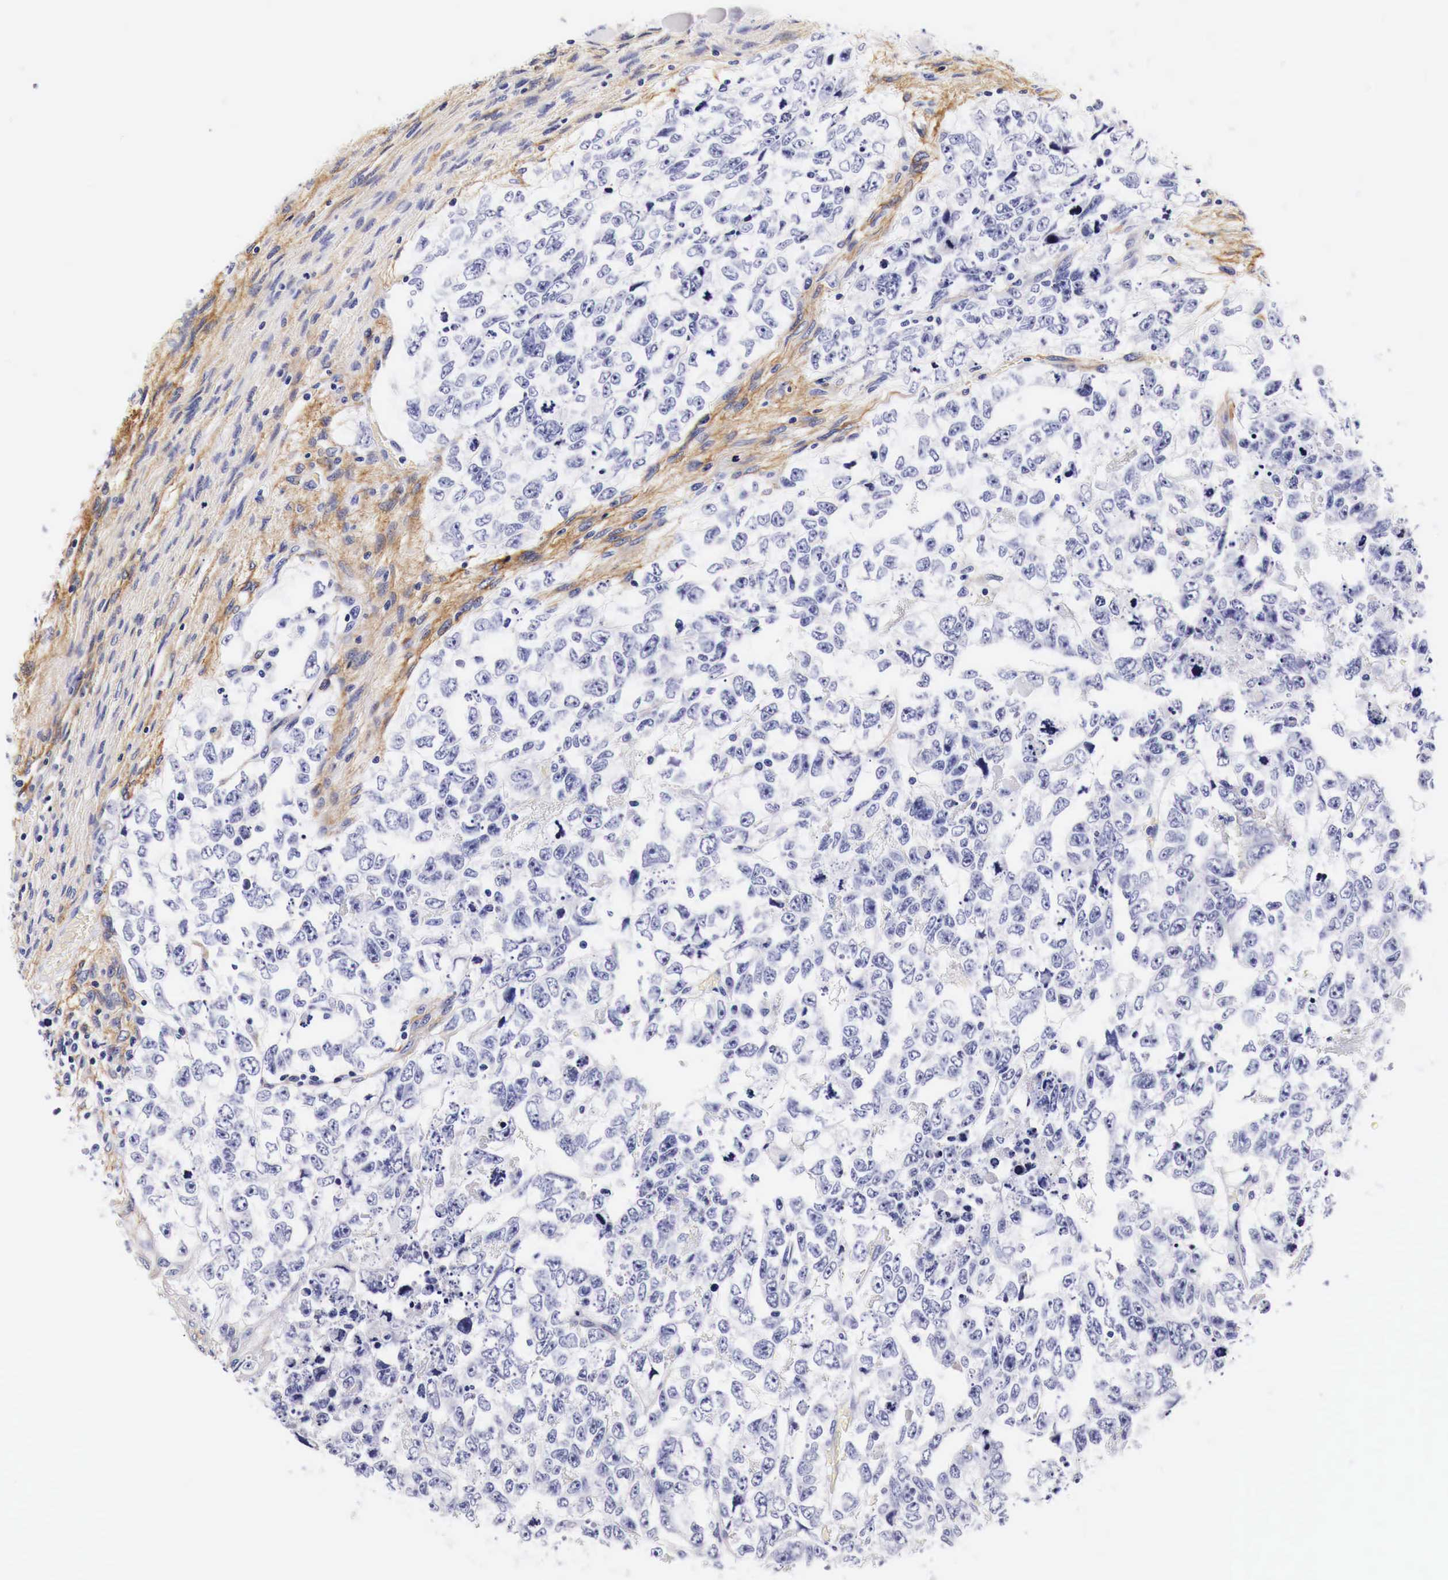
{"staining": {"intensity": "negative", "quantity": "none", "location": "none"}, "tissue": "testis cancer", "cell_type": "Tumor cells", "image_type": "cancer", "snomed": [{"axis": "morphology", "description": "Carcinoma, Embryonal, NOS"}, {"axis": "topography", "description": "Testis"}], "caption": "High power microscopy photomicrograph of an immunohistochemistry histopathology image of testis cancer (embryonal carcinoma), revealing no significant expression in tumor cells.", "gene": "EGFR", "patient": {"sex": "male", "age": 36}}